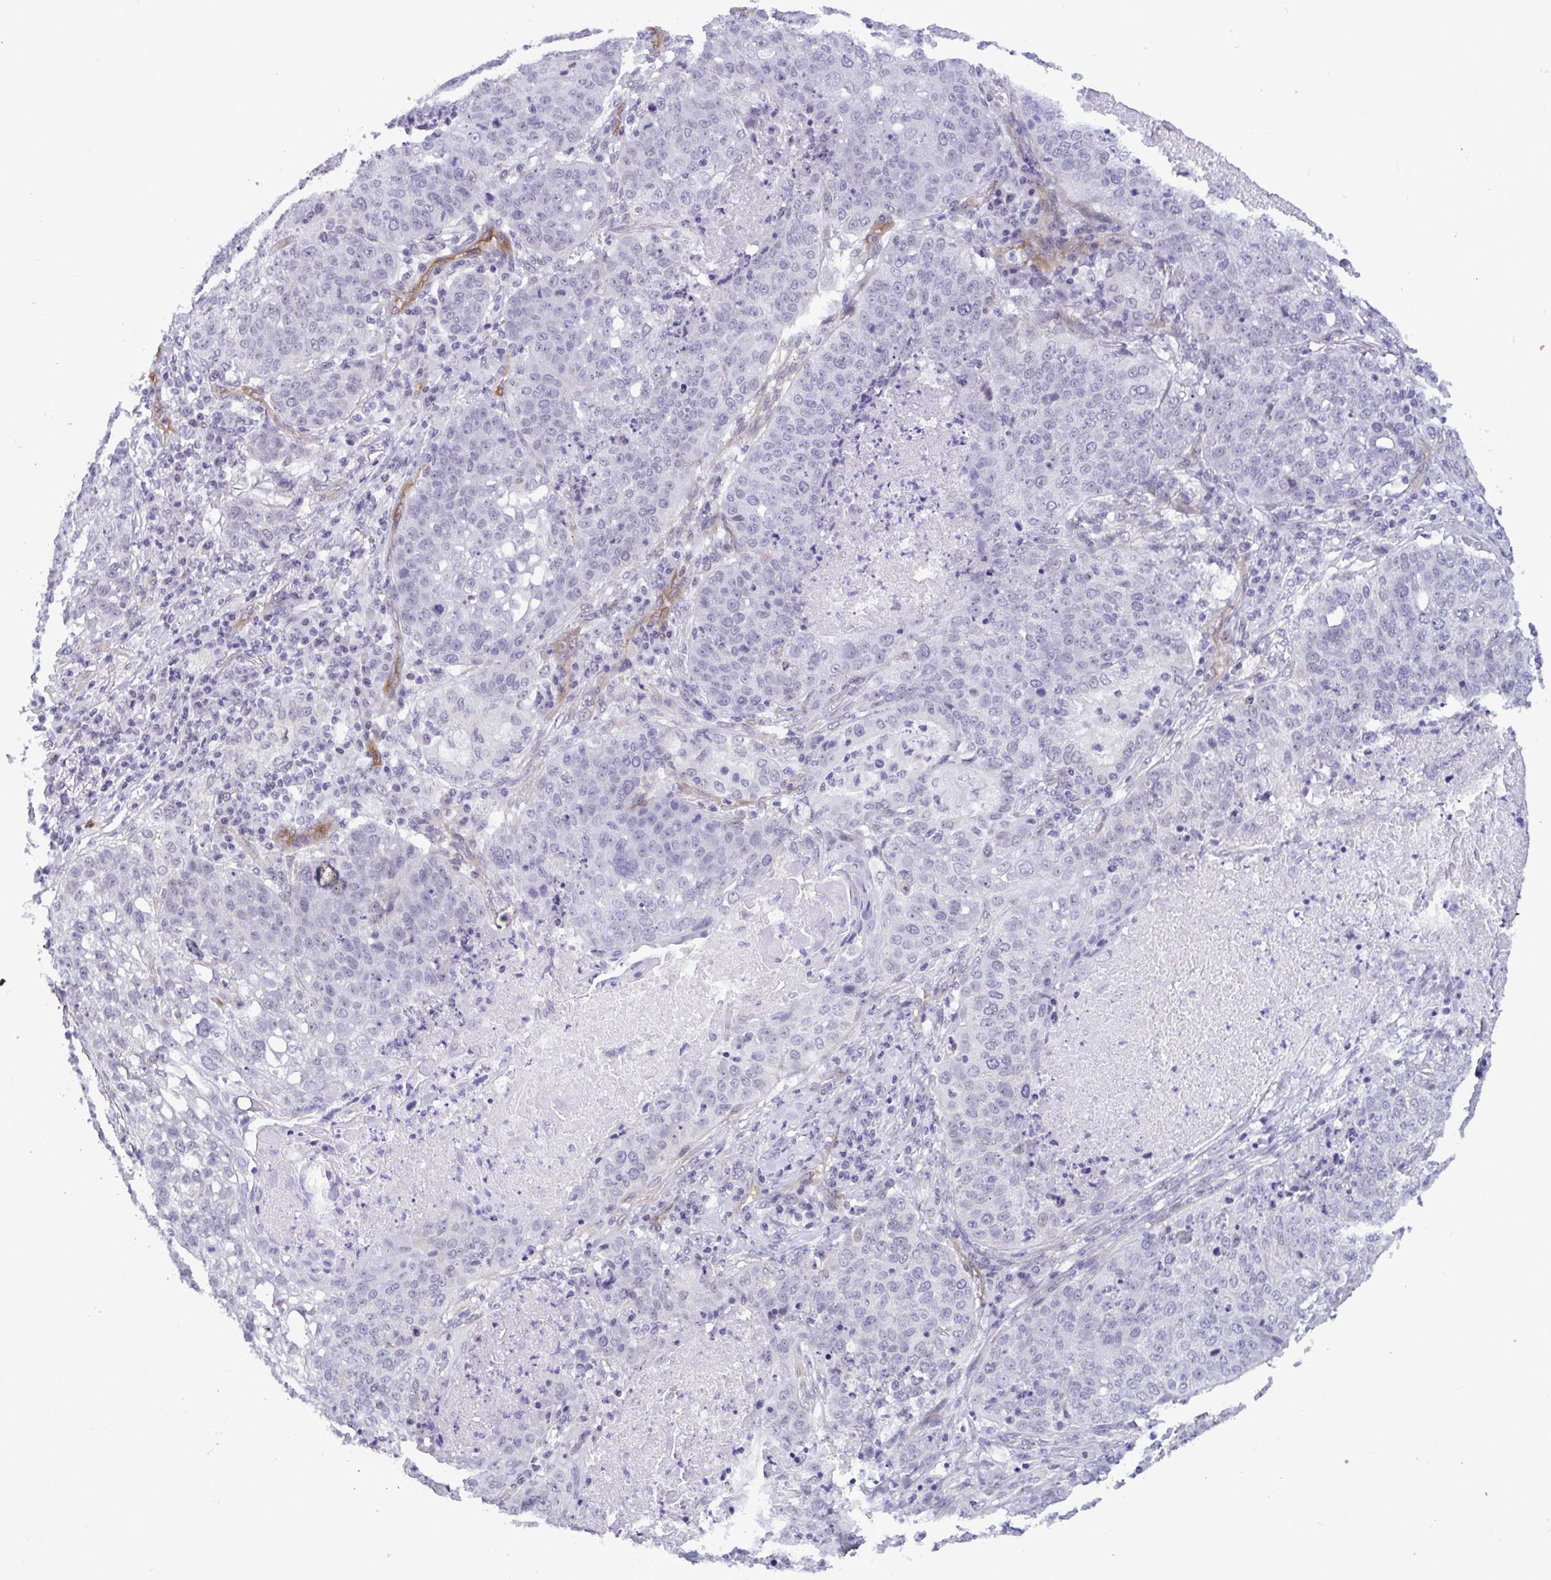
{"staining": {"intensity": "negative", "quantity": "none", "location": "none"}, "tissue": "lung cancer", "cell_type": "Tumor cells", "image_type": "cancer", "snomed": [{"axis": "morphology", "description": "Squamous cell carcinoma, NOS"}, {"axis": "topography", "description": "Lung"}], "caption": "High magnification brightfield microscopy of squamous cell carcinoma (lung) stained with DAB (3,3'-diaminobenzidine) (brown) and counterstained with hematoxylin (blue): tumor cells show no significant staining. The staining was performed using DAB (3,3'-diaminobenzidine) to visualize the protein expression in brown, while the nuclei were stained in blue with hematoxylin (Magnification: 20x).", "gene": "EML1", "patient": {"sex": "male", "age": 63}}